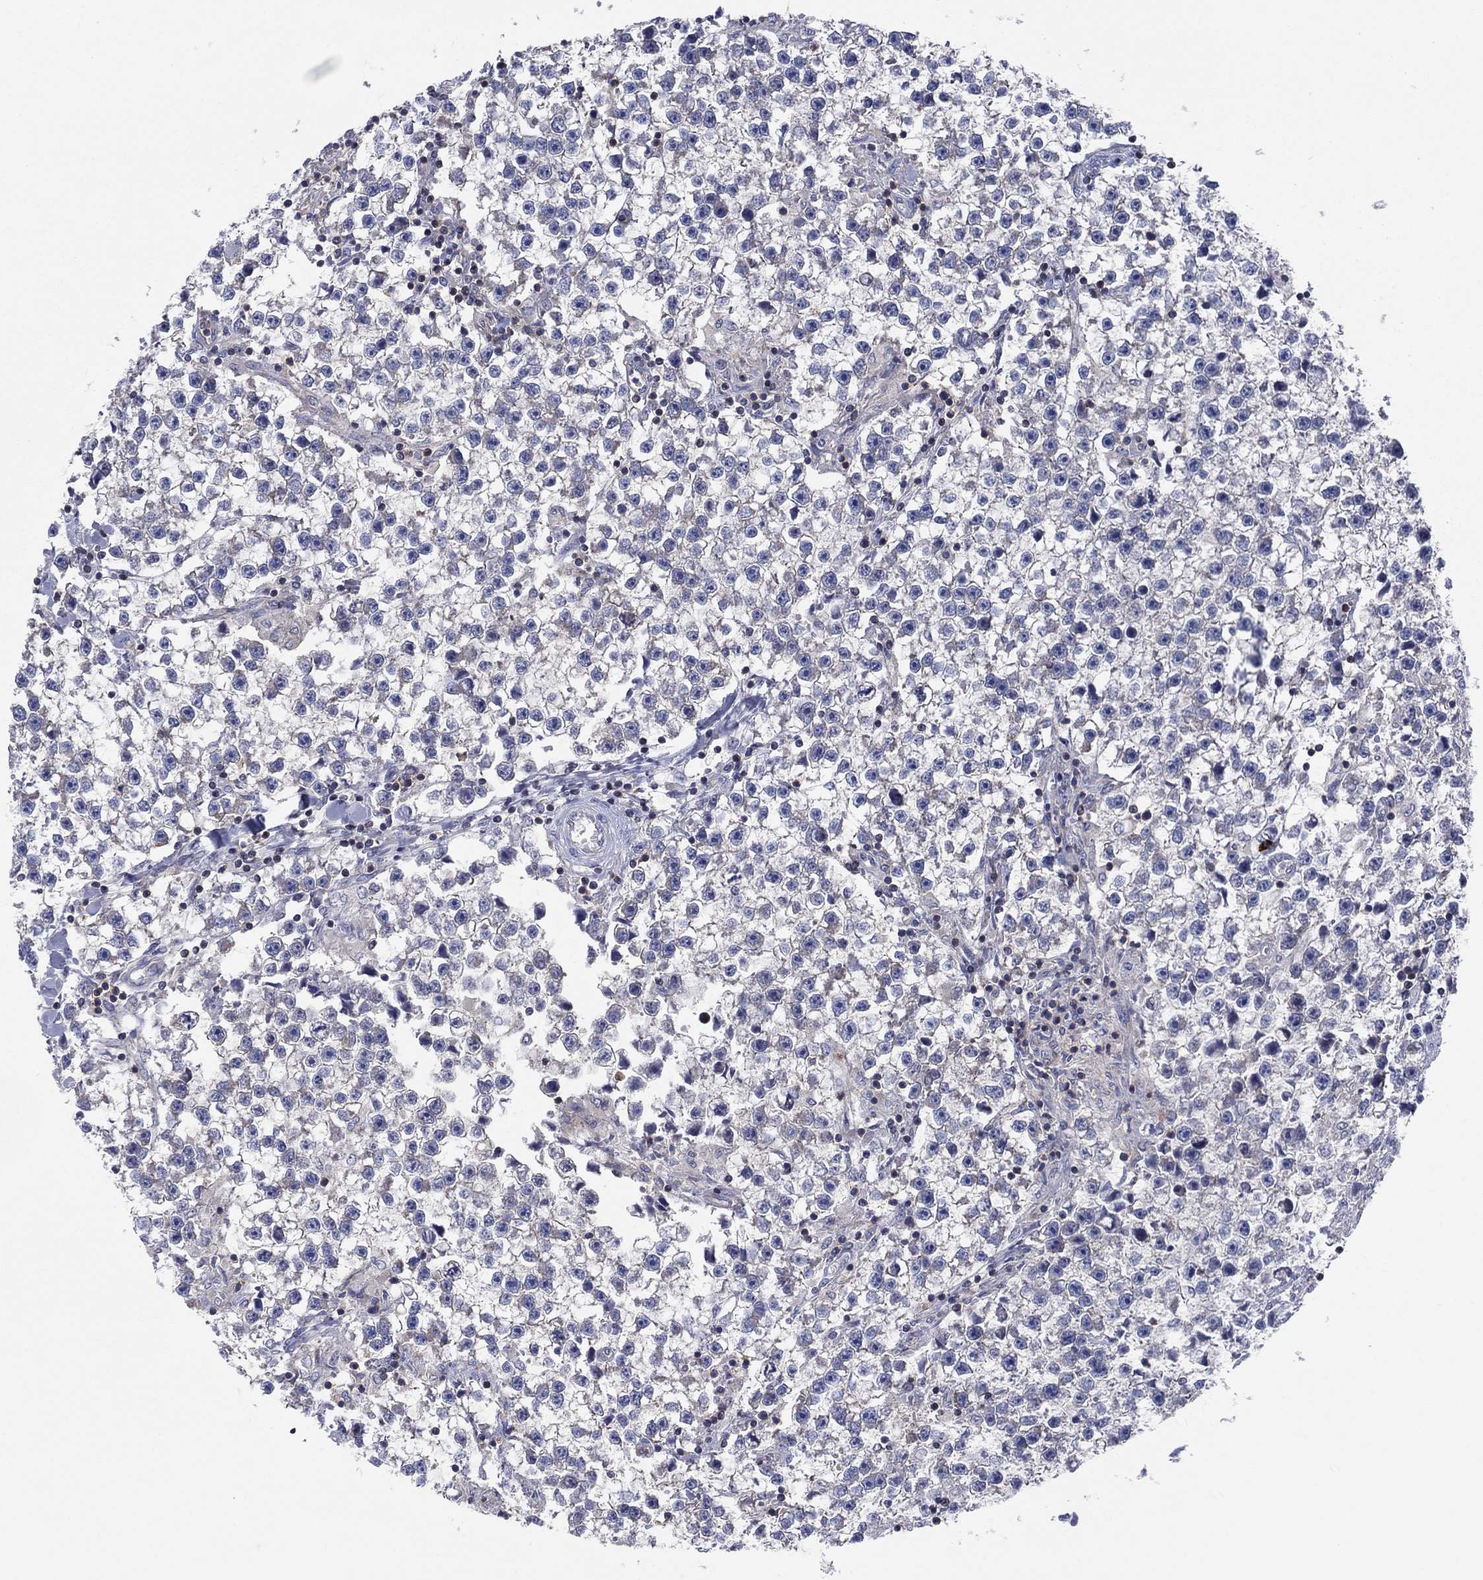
{"staining": {"intensity": "negative", "quantity": "none", "location": "none"}, "tissue": "testis cancer", "cell_type": "Tumor cells", "image_type": "cancer", "snomed": [{"axis": "morphology", "description": "Seminoma, NOS"}, {"axis": "topography", "description": "Testis"}], "caption": "Testis cancer was stained to show a protein in brown. There is no significant staining in tumor cells.", "gene": "PVR", "patient": {"sex": "male", "age": 59}}